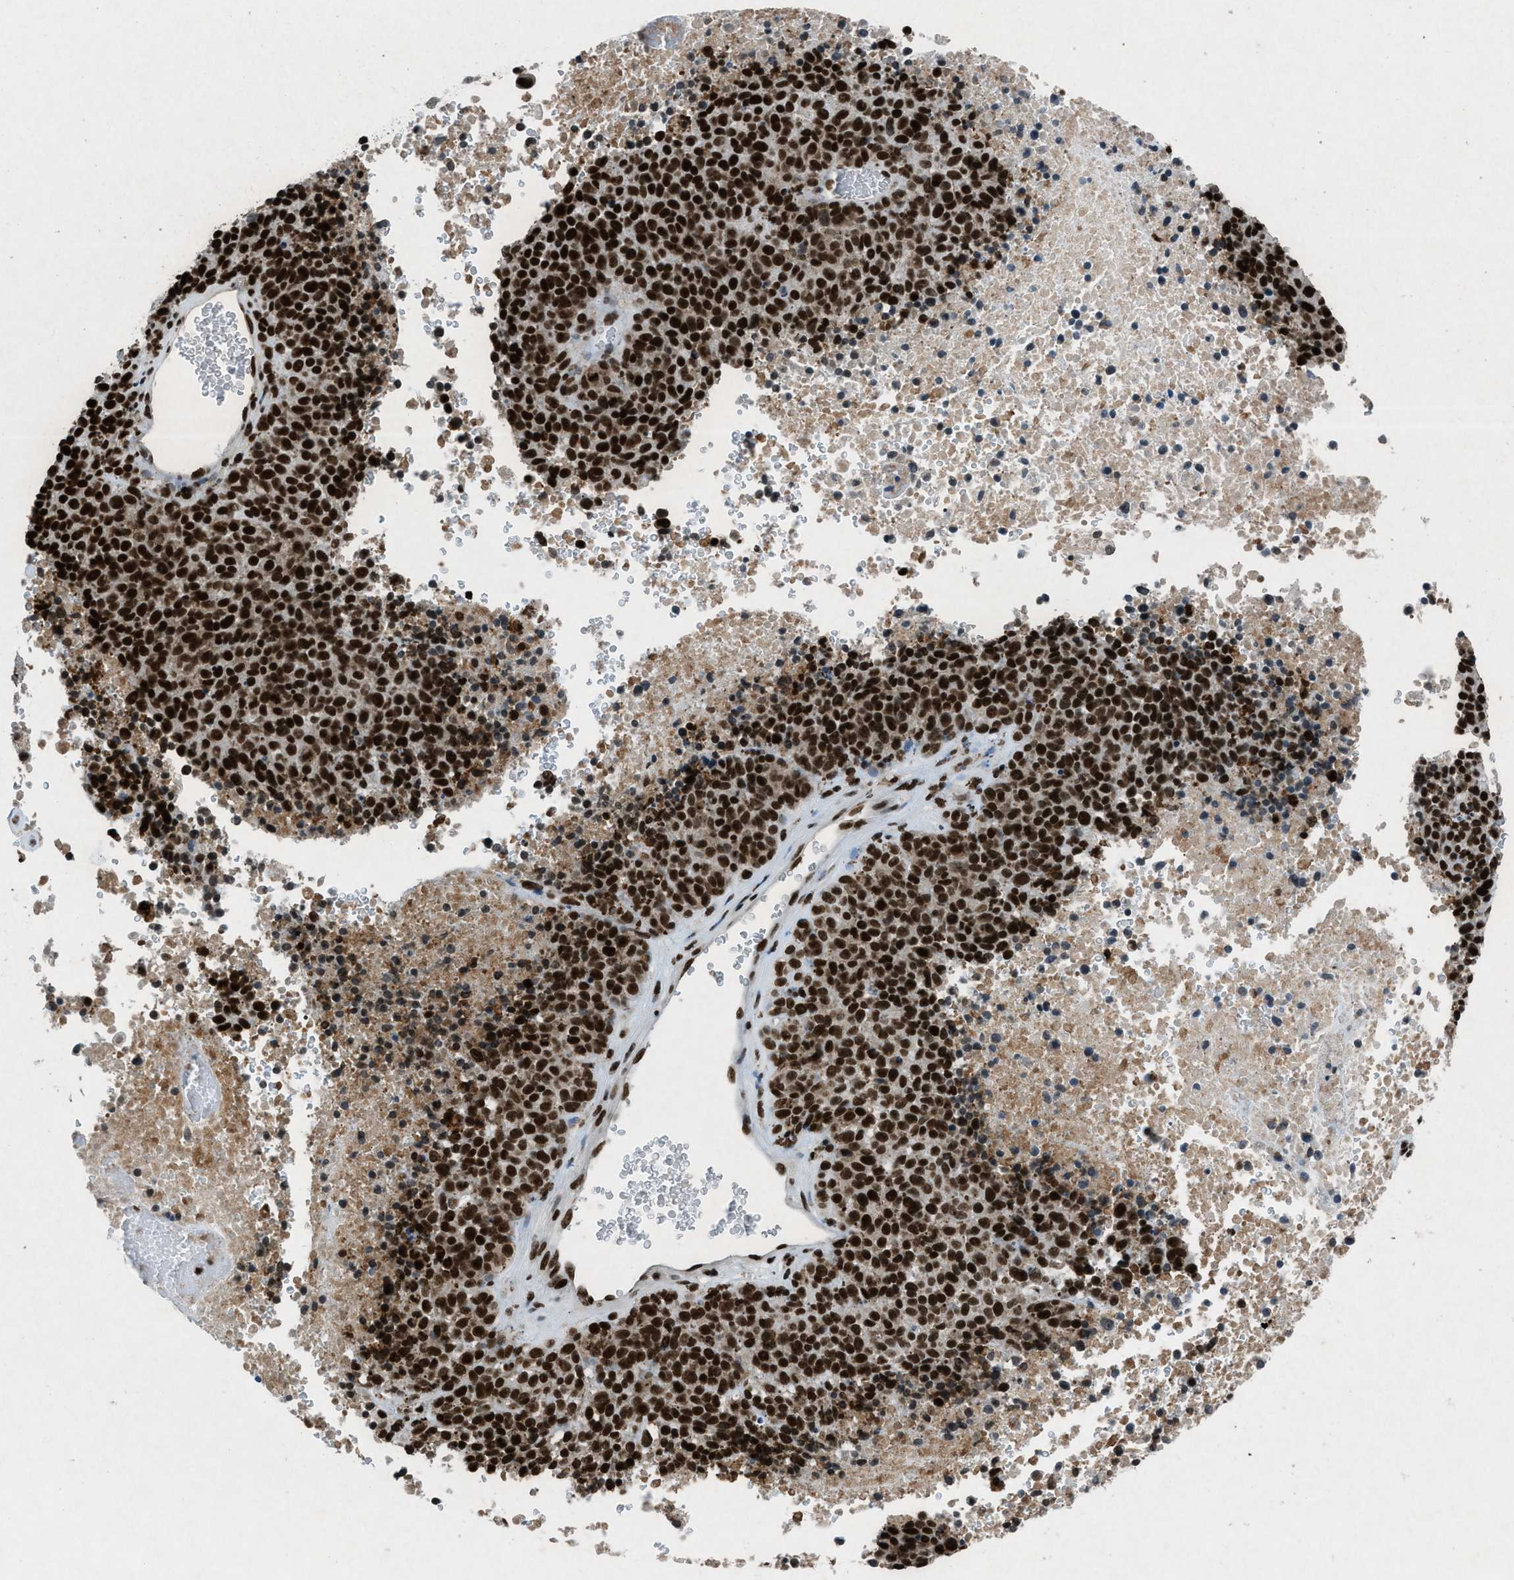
{"staining": {"intensity": "strong", "quantity": ">75%", "location": "nuclear"}, "tissue": "melanoma", "cell_type": "Tumor cells", "image_type": "cancer", "snomed": [{"axis": "morphology", "description": "Malignant melanoma, Metastatic site"}, {"axis": "topography", "description": "Cerebral cortex"}], "caption": "Brown immunohistochemical staining in human malignant melanoma (metastatic site) demonstrates strong nuclear positivity in approximately >75% of tumor cells.", "gene": "NXF1", "patient": {"sex": "female", "age": 52}}